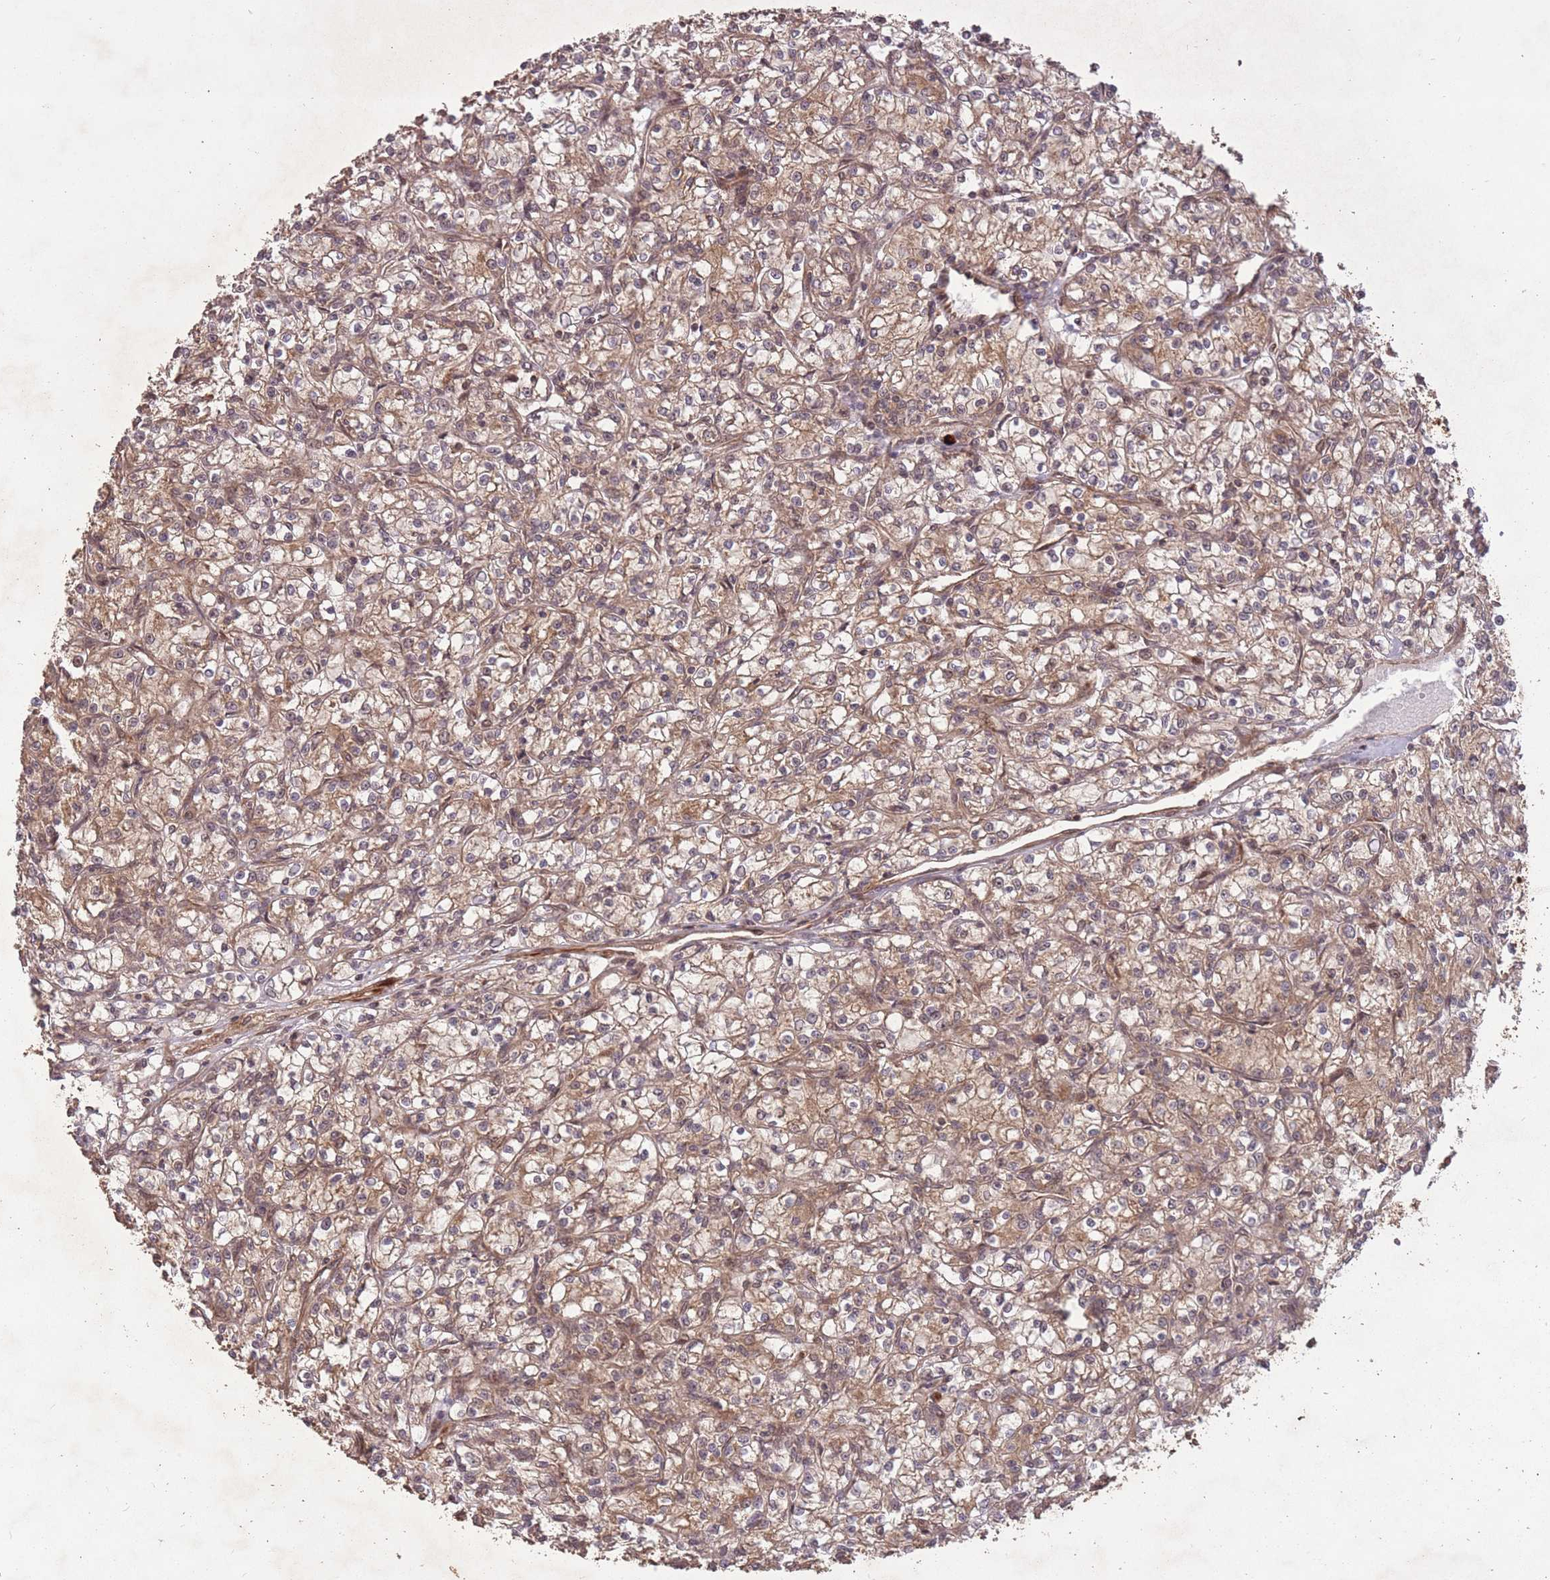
{"staining": {"intensity": "moderate", "quantity": ">75%", "location": "cytoplasmic/membranous"}, "tissue": "renal cancer", "cell_type": "Tumor cells", "image_type": "cancer", "snomed": [{"axis": "morphology", "description": "Adenocarcinoma, NOS"}, {"axis": "topography", "description": "Kidney"}], "caption": "Renal cancer (adenocarcinoma) stained with DAB immunohistochemistry displays medium levels of moderate cytoplasmic/membranous positivity in about >75% of tumor cells.", "gene": "ERBB3", "patient": {"sex": "female", "age": 59}}